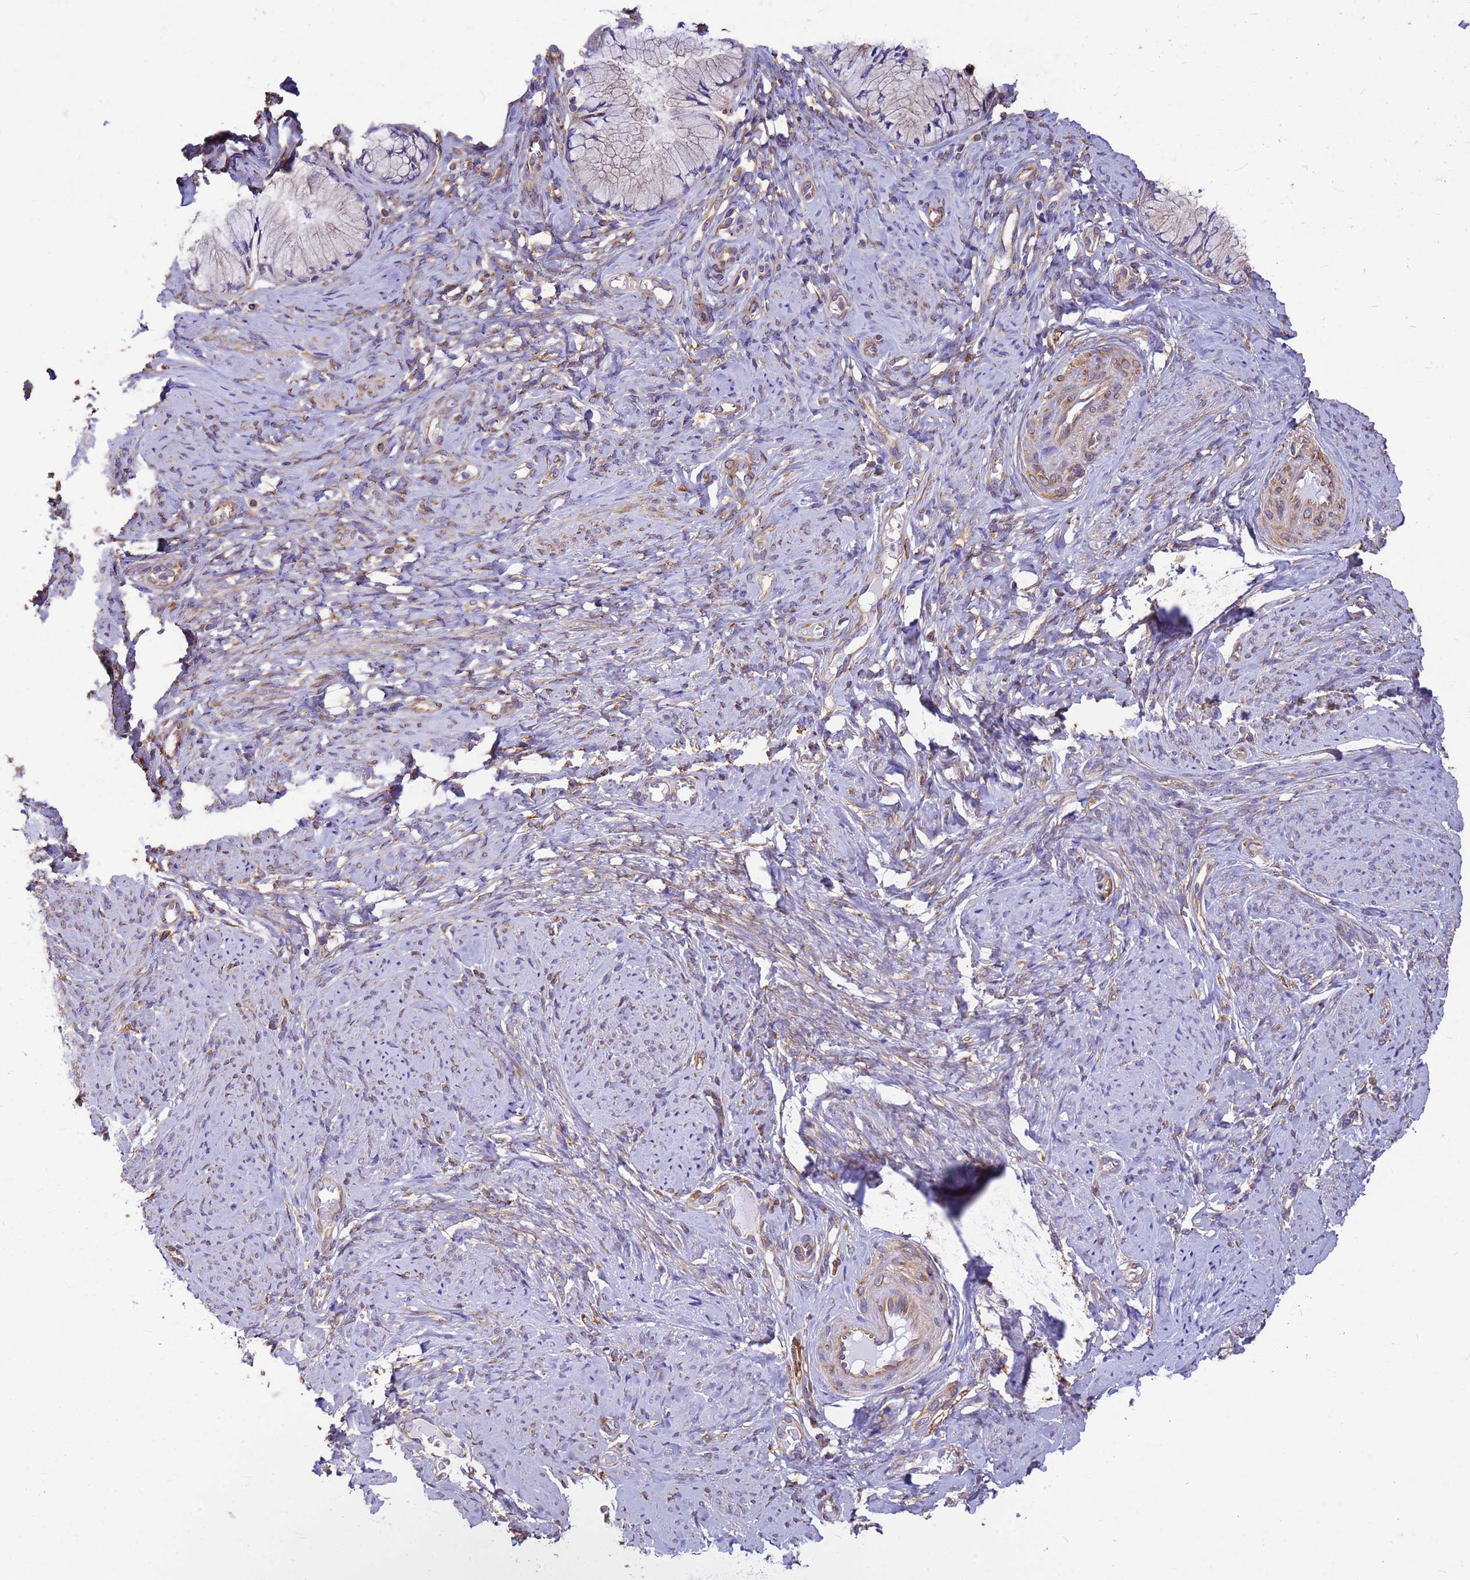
{"staining": {"intensity": "weak", "quantity": "25%-75%", "location": "cytoplasmic/membranous"}, "tissue": "cervix", "cell_type": "Glandular cells", "image_type": "normal", "snomed": [{"axis": "morphology", "description": "Normal tissue, NOS"}, {"axis": "topography", "description": "Cervix"}], "caption": "High-power microscopy captured an immunohistochemistry (IHC) micrograph of normal cervix, revealing weak cytoplasmic/membranous expression in approximately 25%-75% of glandular cells. Immunohistochemistry (ihc) stains the protein in brown and the nuclei are stained blue.", "gene": "ENSG00000198211", "patient": {"sex": "female", "age": 42}}